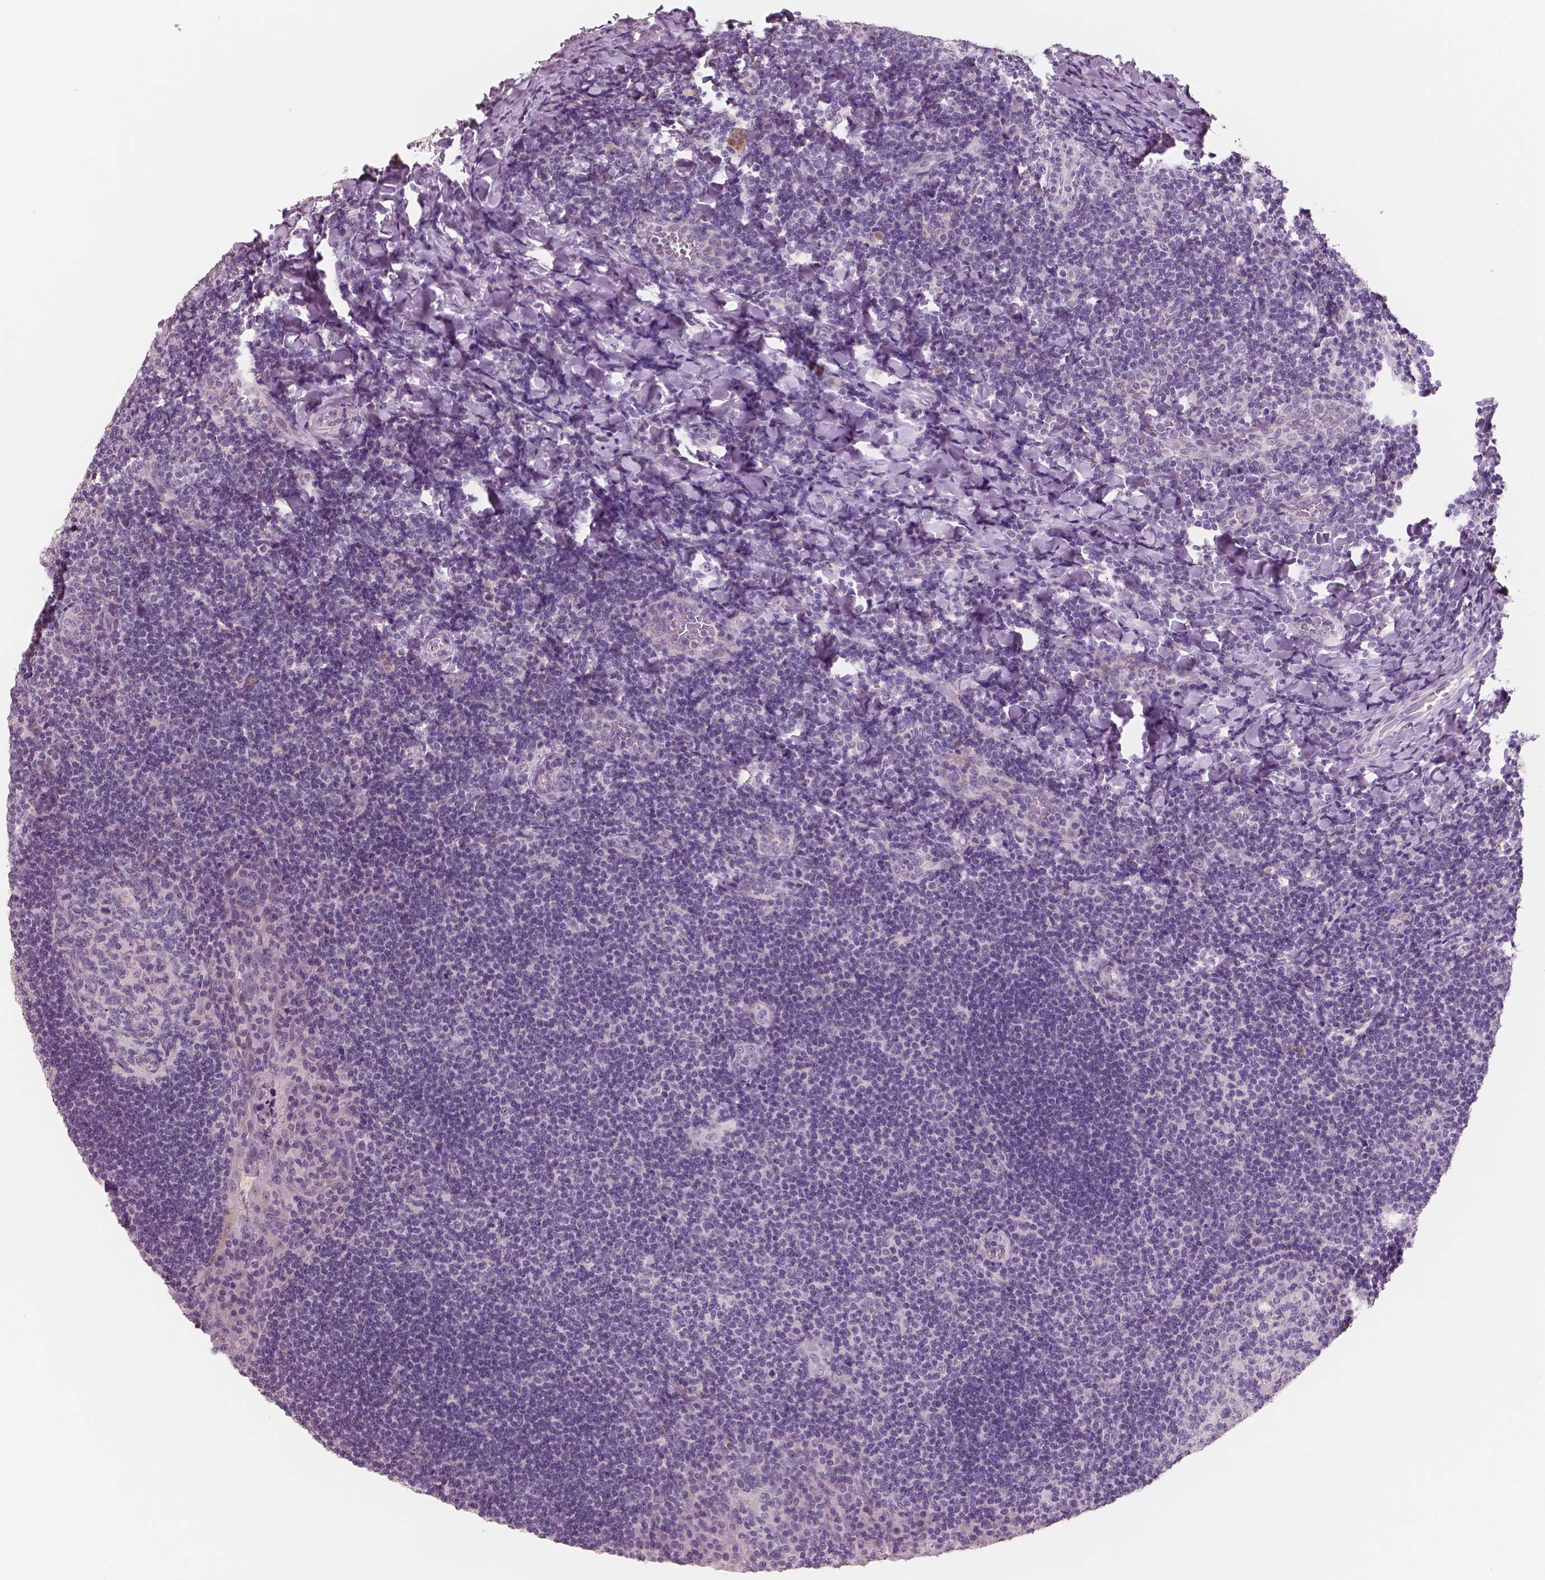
{"staining": {"intensity": "negative", "quantity": "none", "location": "none"}, "tissue": "tonsil", "cell_type": "Germinal center cells", "image_type": "normal", "snomed": [{"axis": "morphology", "description": "Normal tissue, NOS"}, {"axis": "topography", "description": "Tonsil"}], "caption": "Germinal center cells show no significant protein staining in unremarkable tonsil.", "gene": "NECAB1", "patient": {"sex": "male", "age": 17}}